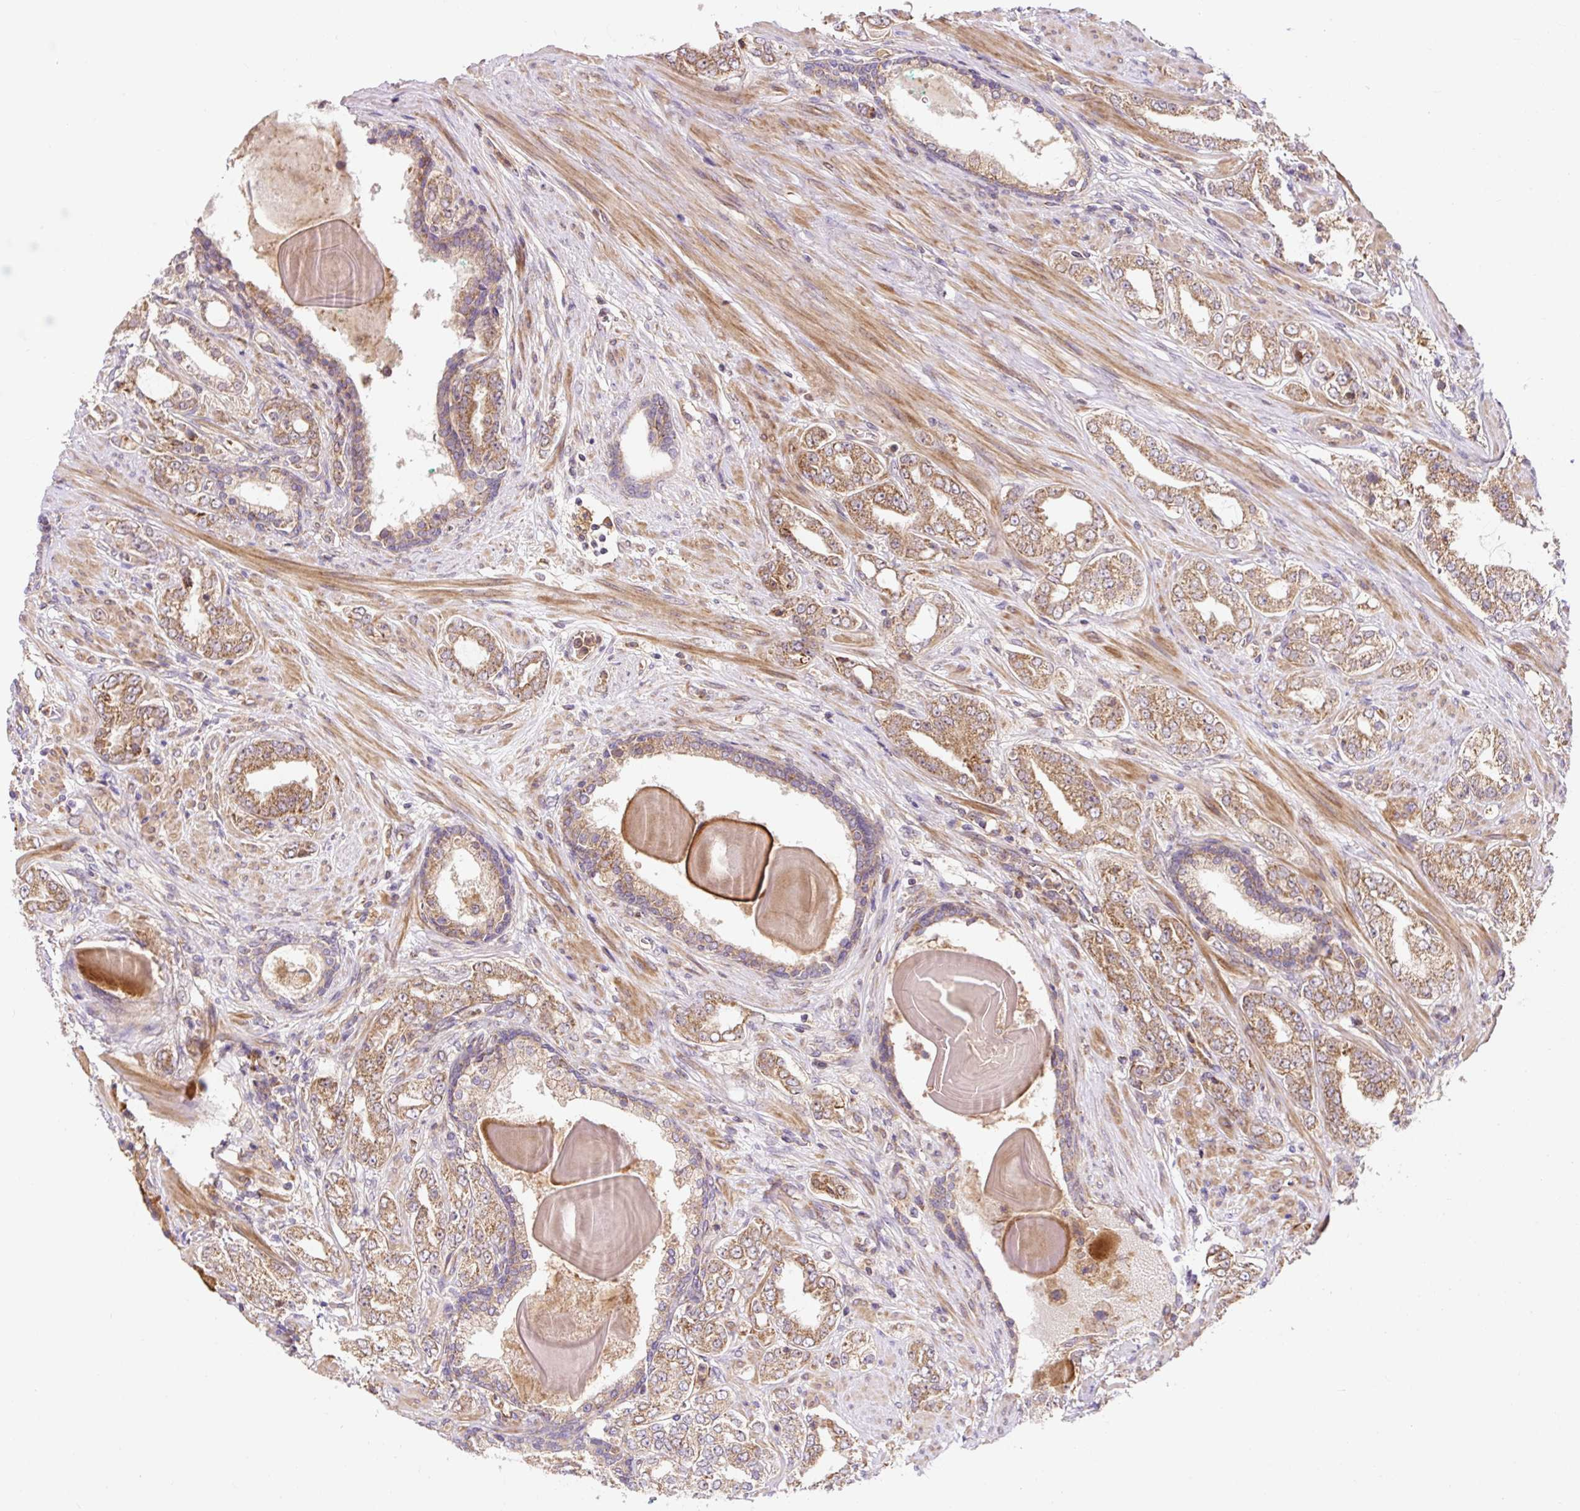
{"staining": {"intensity": "moderate", "quantity": ">75%", "location": "cytoplasmic/membranous"}, "tissue": "prostate cancer", "cell_type": "Tumor cells", "image_type": "cancer", "snomed": [{"axis": "morphology", "description": "Adenocarcinoma, High grade"}, {"axis": "topography", "description": "Prostate"}], "caption": "Immunohistochemical staining of human prostate cancer (high-grade adenocarcinoma) demonstrates medium levels of moderate cytoplasmic/membranous expression in about >75% of tumor cells.", "gene": "TRIAP1", "patient": {"sex": "male", "age": 64}}